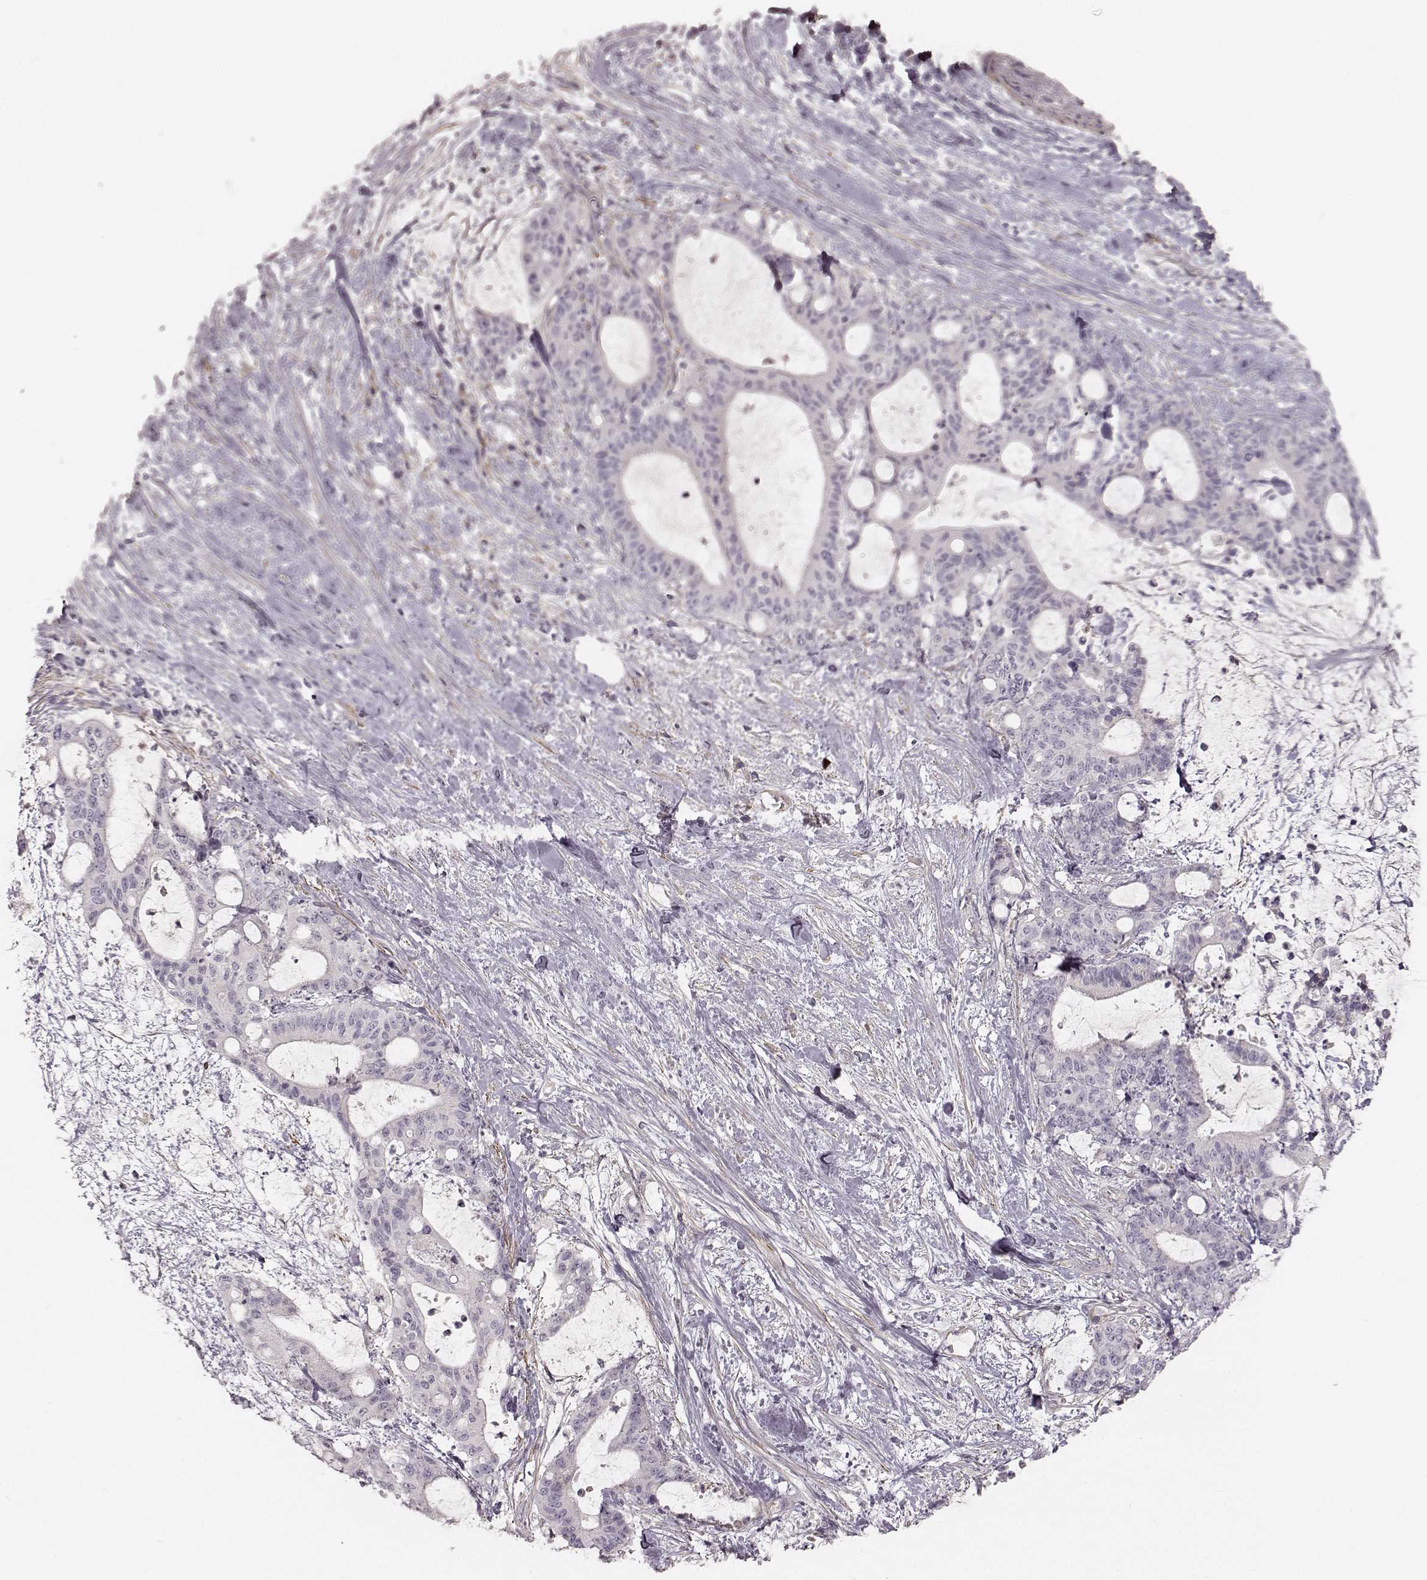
{"staining": {"intensity": "negative", "quantity": "none", "location": "none"}, "tissue": "liver cancer", "cell_type": "Tumor cells", "image_type": "cancer", "snomed": [{"axis": "morphology", "description": "Cholangiocarcinoma"}, {"axis": "topography", "description": "Liver"}], "caption": "Immunohistochemistry histopathology image of neoplastic tissue: human liver cholangiocarcinoma stained with DAB shows no significant protein positivity in tumor cells. (Stains: DAB (3,3'-diaminobenzidine) immunohistochemistry with hematoxylin counter stain, Microscopy: brightfield microscopy at high magnification).", "gene": "KCNJ9", "patient": {"sex": "female", "age": 73}}